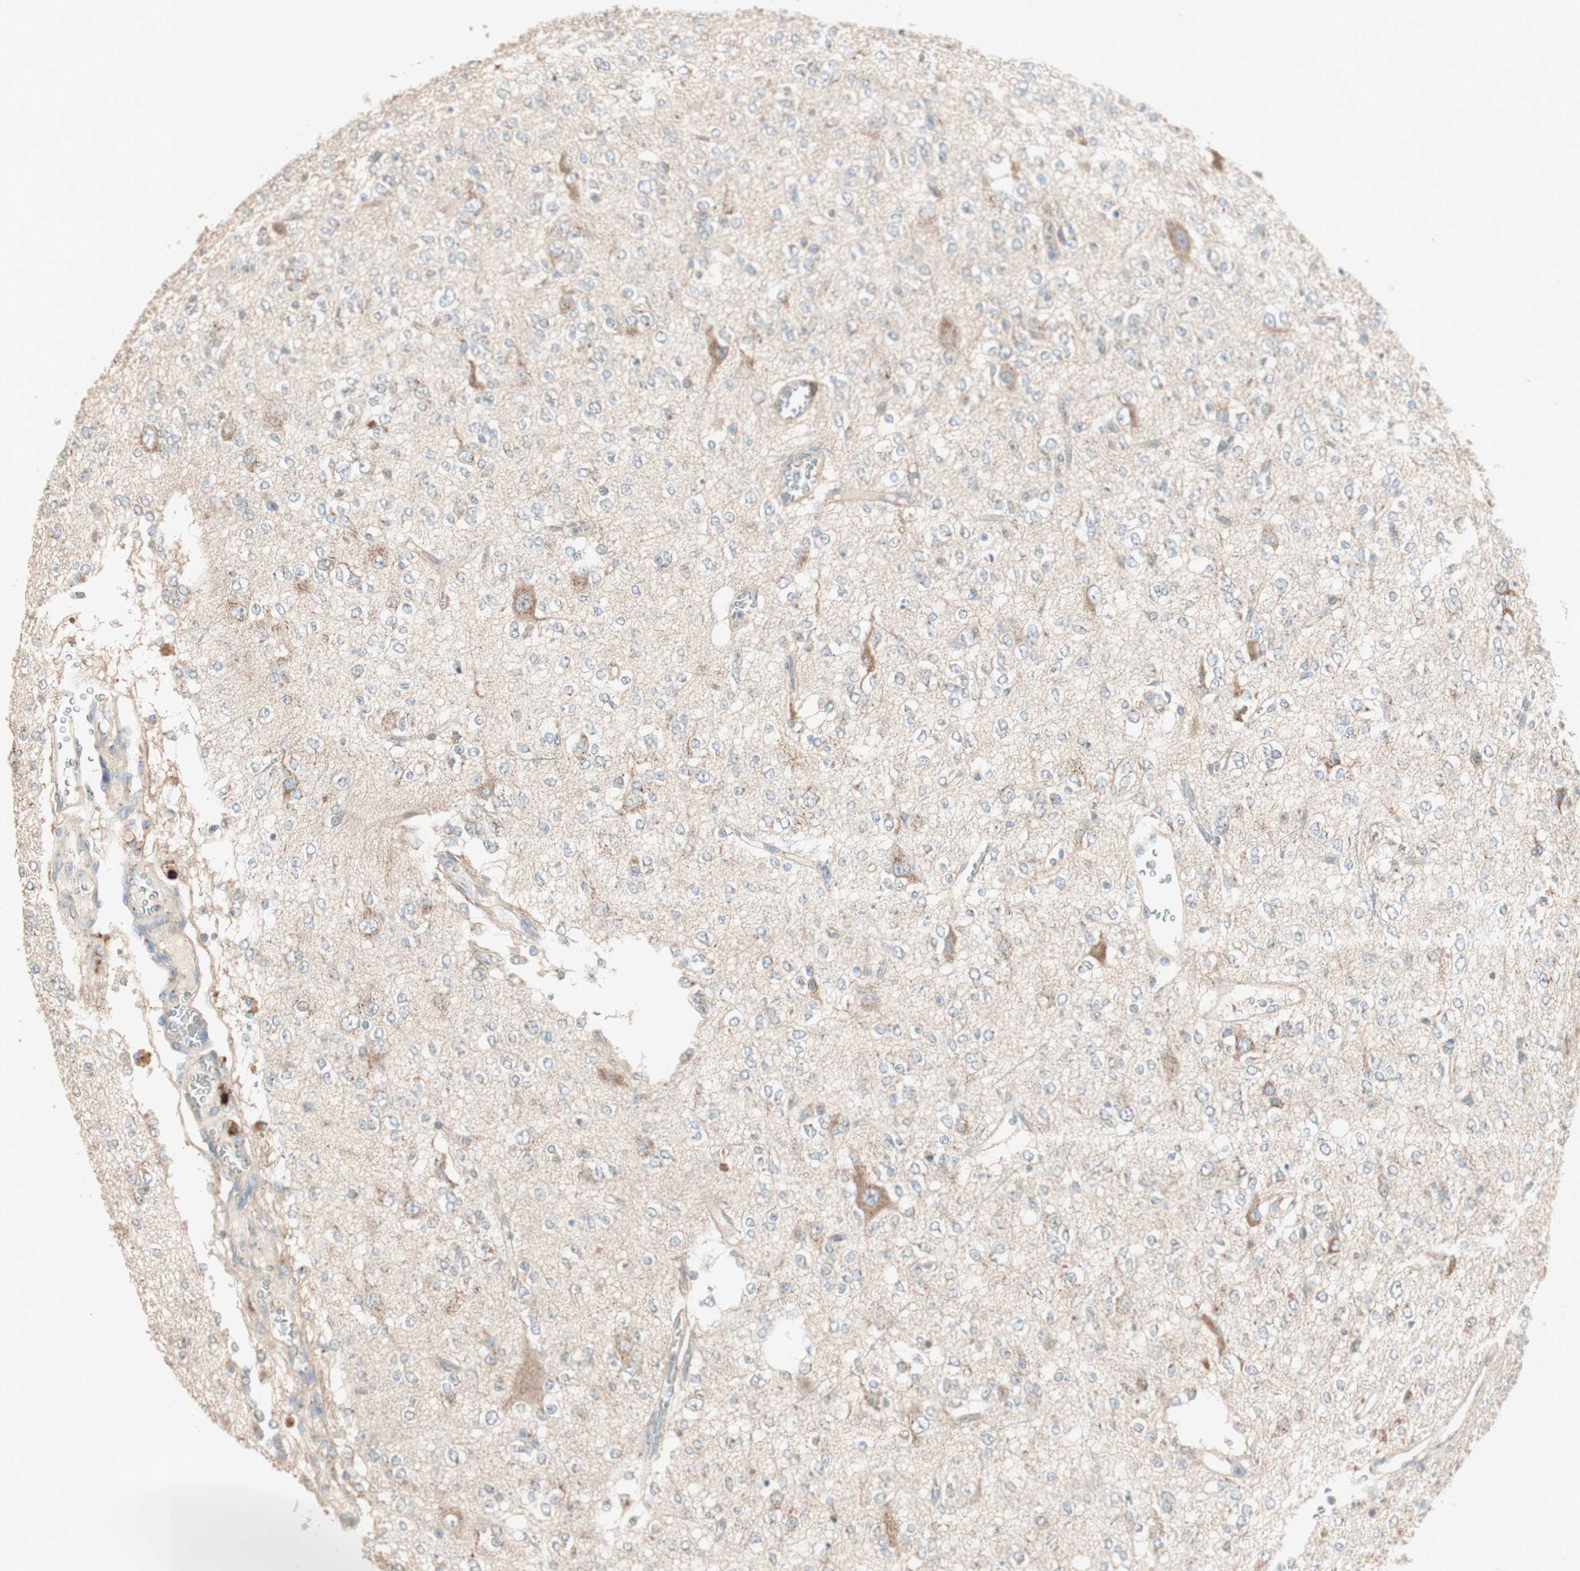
{"staining": {"intensity": "moderate", "quantity": "<25%", "location": "cytoplasmic/membranous"}, "tissue": "glioma", "cell_type": "Tumor cells", "image_type": "cancer", "snomed": [{"axis": "morphology", "description": "Glioma, malignant, Low grade"}, {"axis": "topography", "description": "Brain"}], "caption": "IHC photomicrograph of neoplastic tissue: human malignant glioma (low-grade) stained using IHC reveals low levels of moderate protein expression localized specifically in the cytoplasmic/membranous of tumor cells, appearing as a cytoplasmic/membranous brown color.", "gene": "SEC16A", "patient": {"sex": "male", "age": 38}}